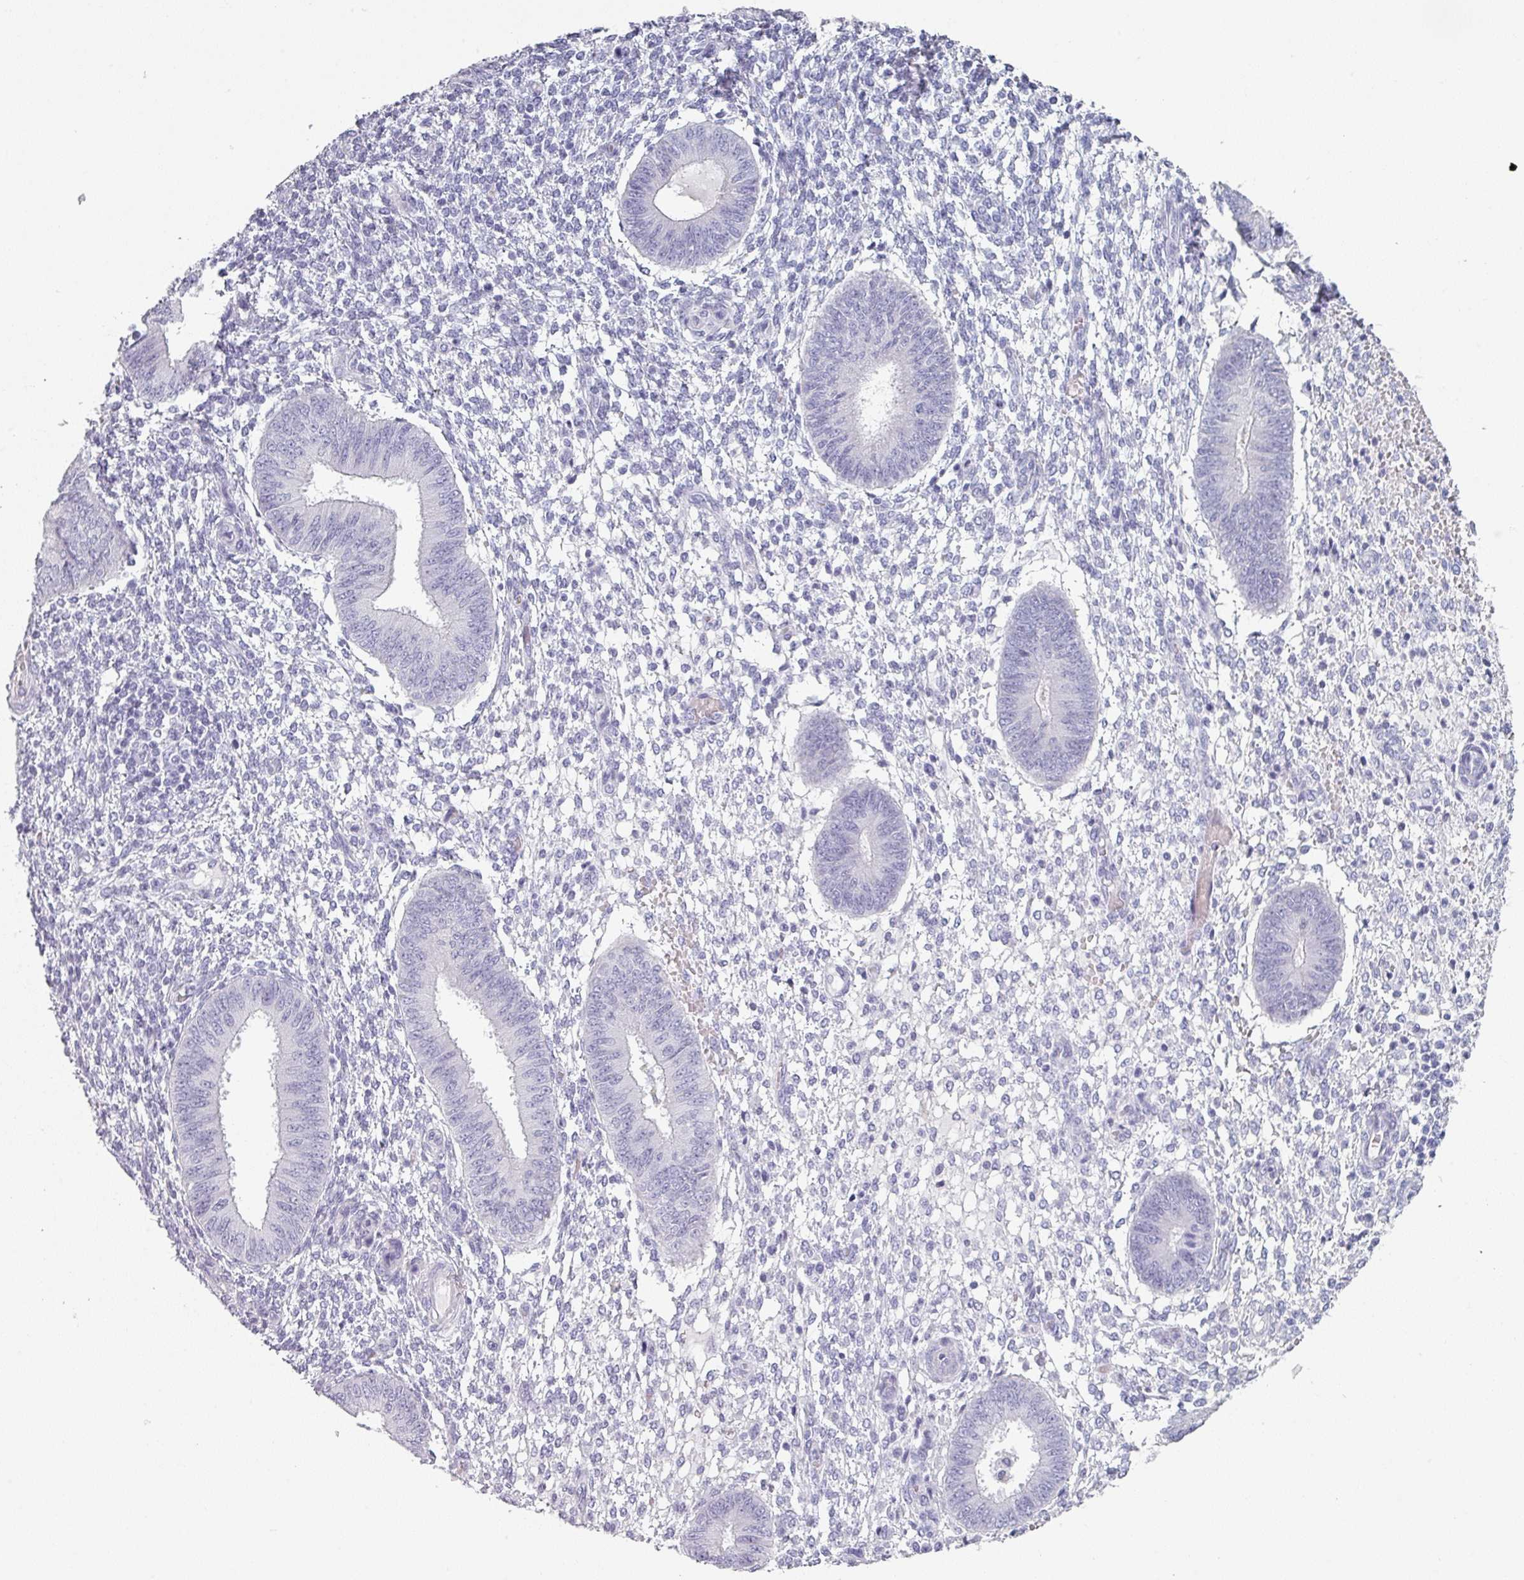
{"staining": {"intensity": "negative", "quantity": "none", "location": "none"}, "tissue": "endometrium", "cell_type": "Cells in endometrial stroma", "image_type": "normal", "snomed": [{"axis": "morphology", "description": "Normal tissue, NOS"}, {"axis": "topography", "description": "Endometrium"}], "caption": "DAB immunohistochemical staining of normal endometrium shows no significant expression in cells in endometrial stroma. The staining is performed using DAB brown chromogen with nuclei counter-stained in using hematoxylin.", "gene": "SLC35G2", "patient": {"sex": "female", "age": 49}}